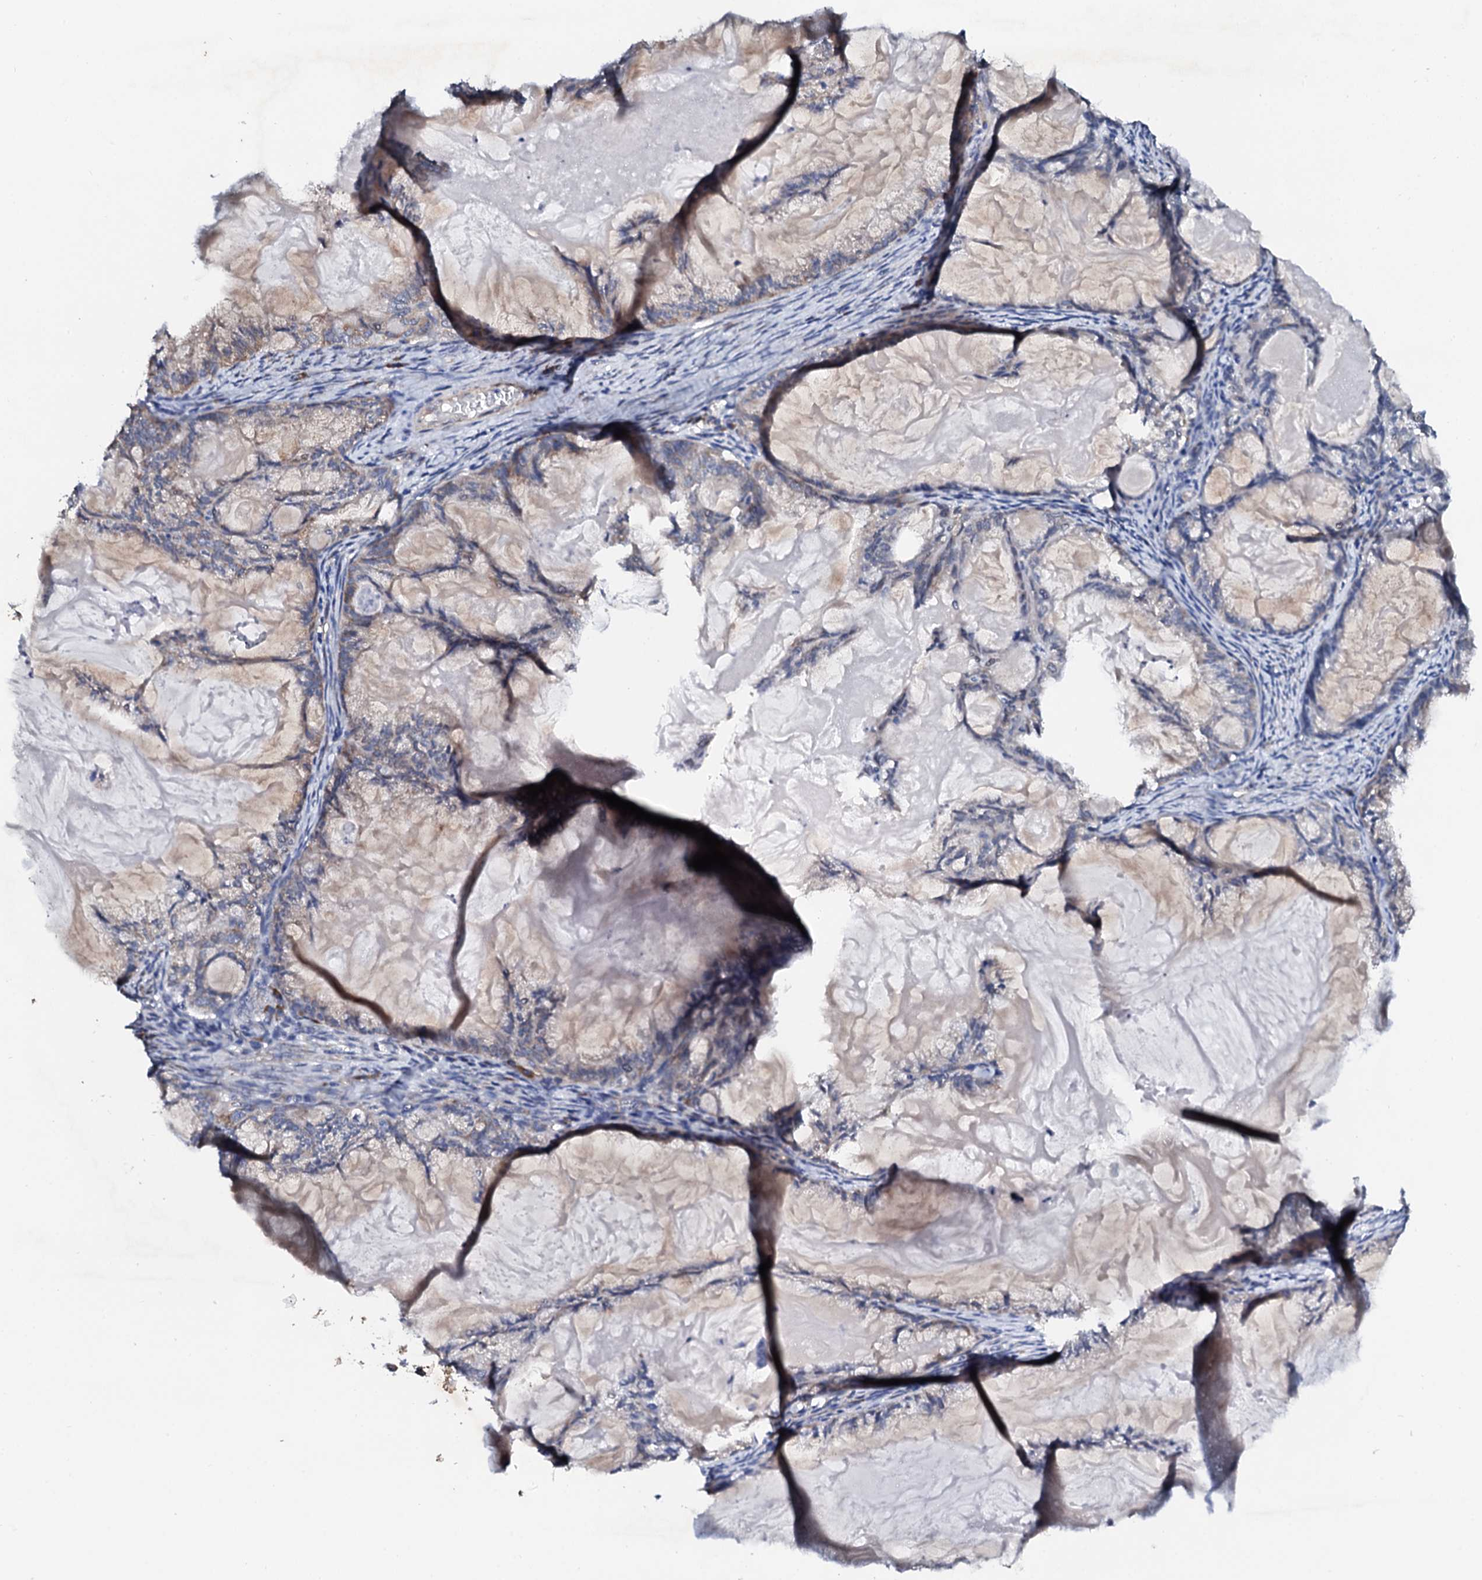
{"staining": {"intensity": "moderate", "quantity": "<25%", "location": "cytoplasmic/membranous"}, "tissue": "endometrial cancer", "cell_type": "Tumor cells", "image_type": "cancer", "snomed": [{"axis": "morphology", "description": "Adenocarcinoma, NOS"}, {"axis": "topography", "description": "Endometrium"}], "caption": "Protein staining of endometrial adenocarcinoma tissue exhibits moderate cytoplasmic/membranous positivity in approximately <25% of tumor cells.", "gene": "NUP58", "patient": {"sex": "female", "age": 86}}